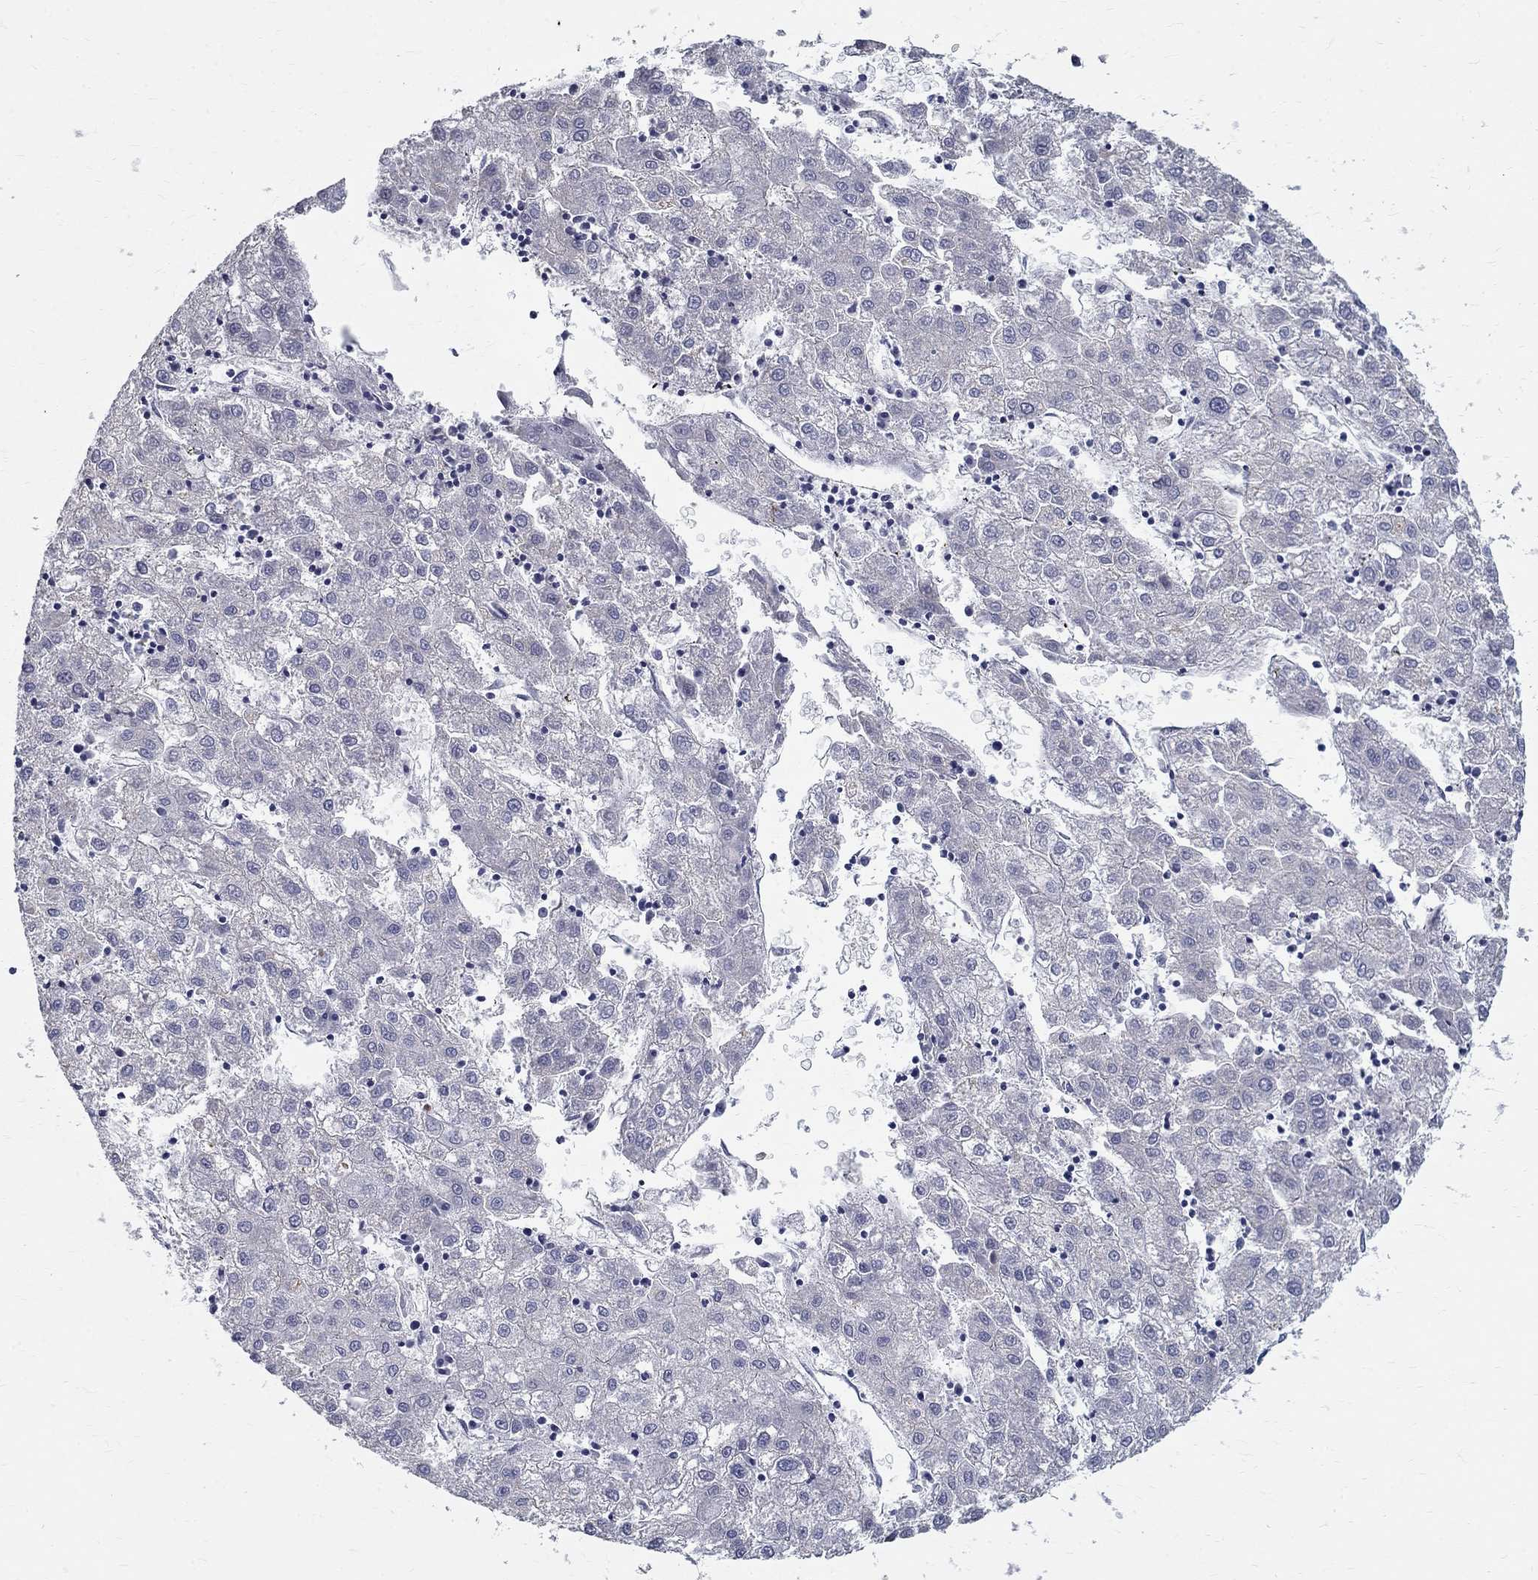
{"staining": {"intensity": "negative", "quantity": "none", "location": "none"}, "tissue": "liver cancer", "cell_type": "Tumor cells", "image_type": "cancer", "snomed": [{"axis": "morphology", "description": "Carcinoma, Hepatocellular, NOS"}, {"axis": "topography", "description": "Liver"}], "caption": "DAB immunohistochemical staining of human liver cancer reveals no significant expression in tumor cells. The staining is performed using DAB (3,3'-diaminobenzidine) brown chromogen with nuclei counter-stained in using hematoxylin.", "gene": "TGM4", "patient": {"sex": "male", "age": 72}}